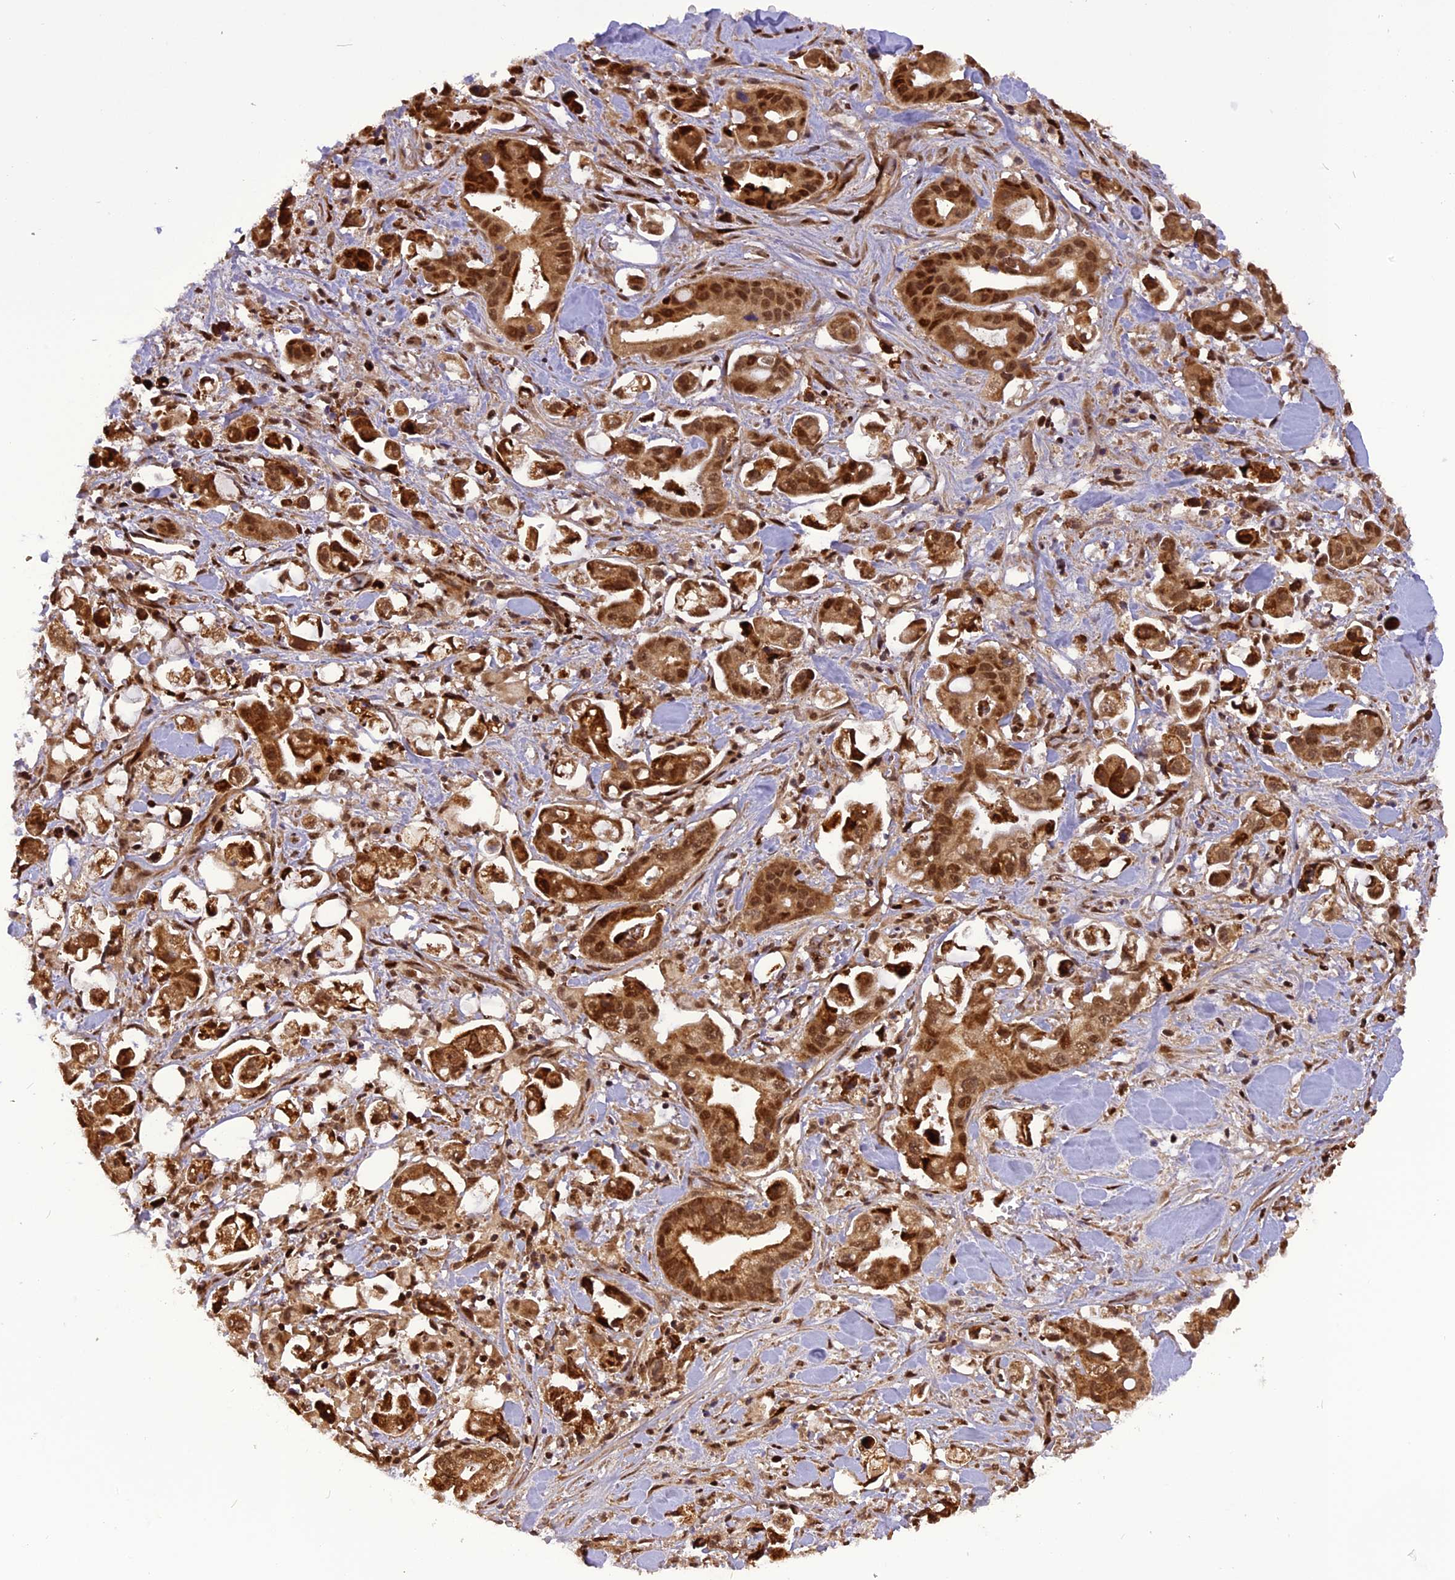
{"staining": {"intensity": "moderate", "quantity": ">75%", "location": "cytoplasmic/membranous,nuclear"}, "tissue": "stomach cancer", "cell_type": "Tumor cells", "image_type": "cancer", "snomed": [{"axis": "morphology", "description": "Adenocarcinoma, NOS"}, {"axis": "topography", "description": "Stomach"}], "caption": "A micrograph of human stomach adenocarcinoma stained for a protein exhibits moderate cytoplasmic/membranous and nuclear brown staining in tumor cells. The staining is performed using DAB (3,3'-diaminobenzidine) brown chromogen to label protein expression. The nuclei are counter-stained blue using hematoxylin.", "gene": "MICALL1", "patient": {"sex": "male", "age": 62}}